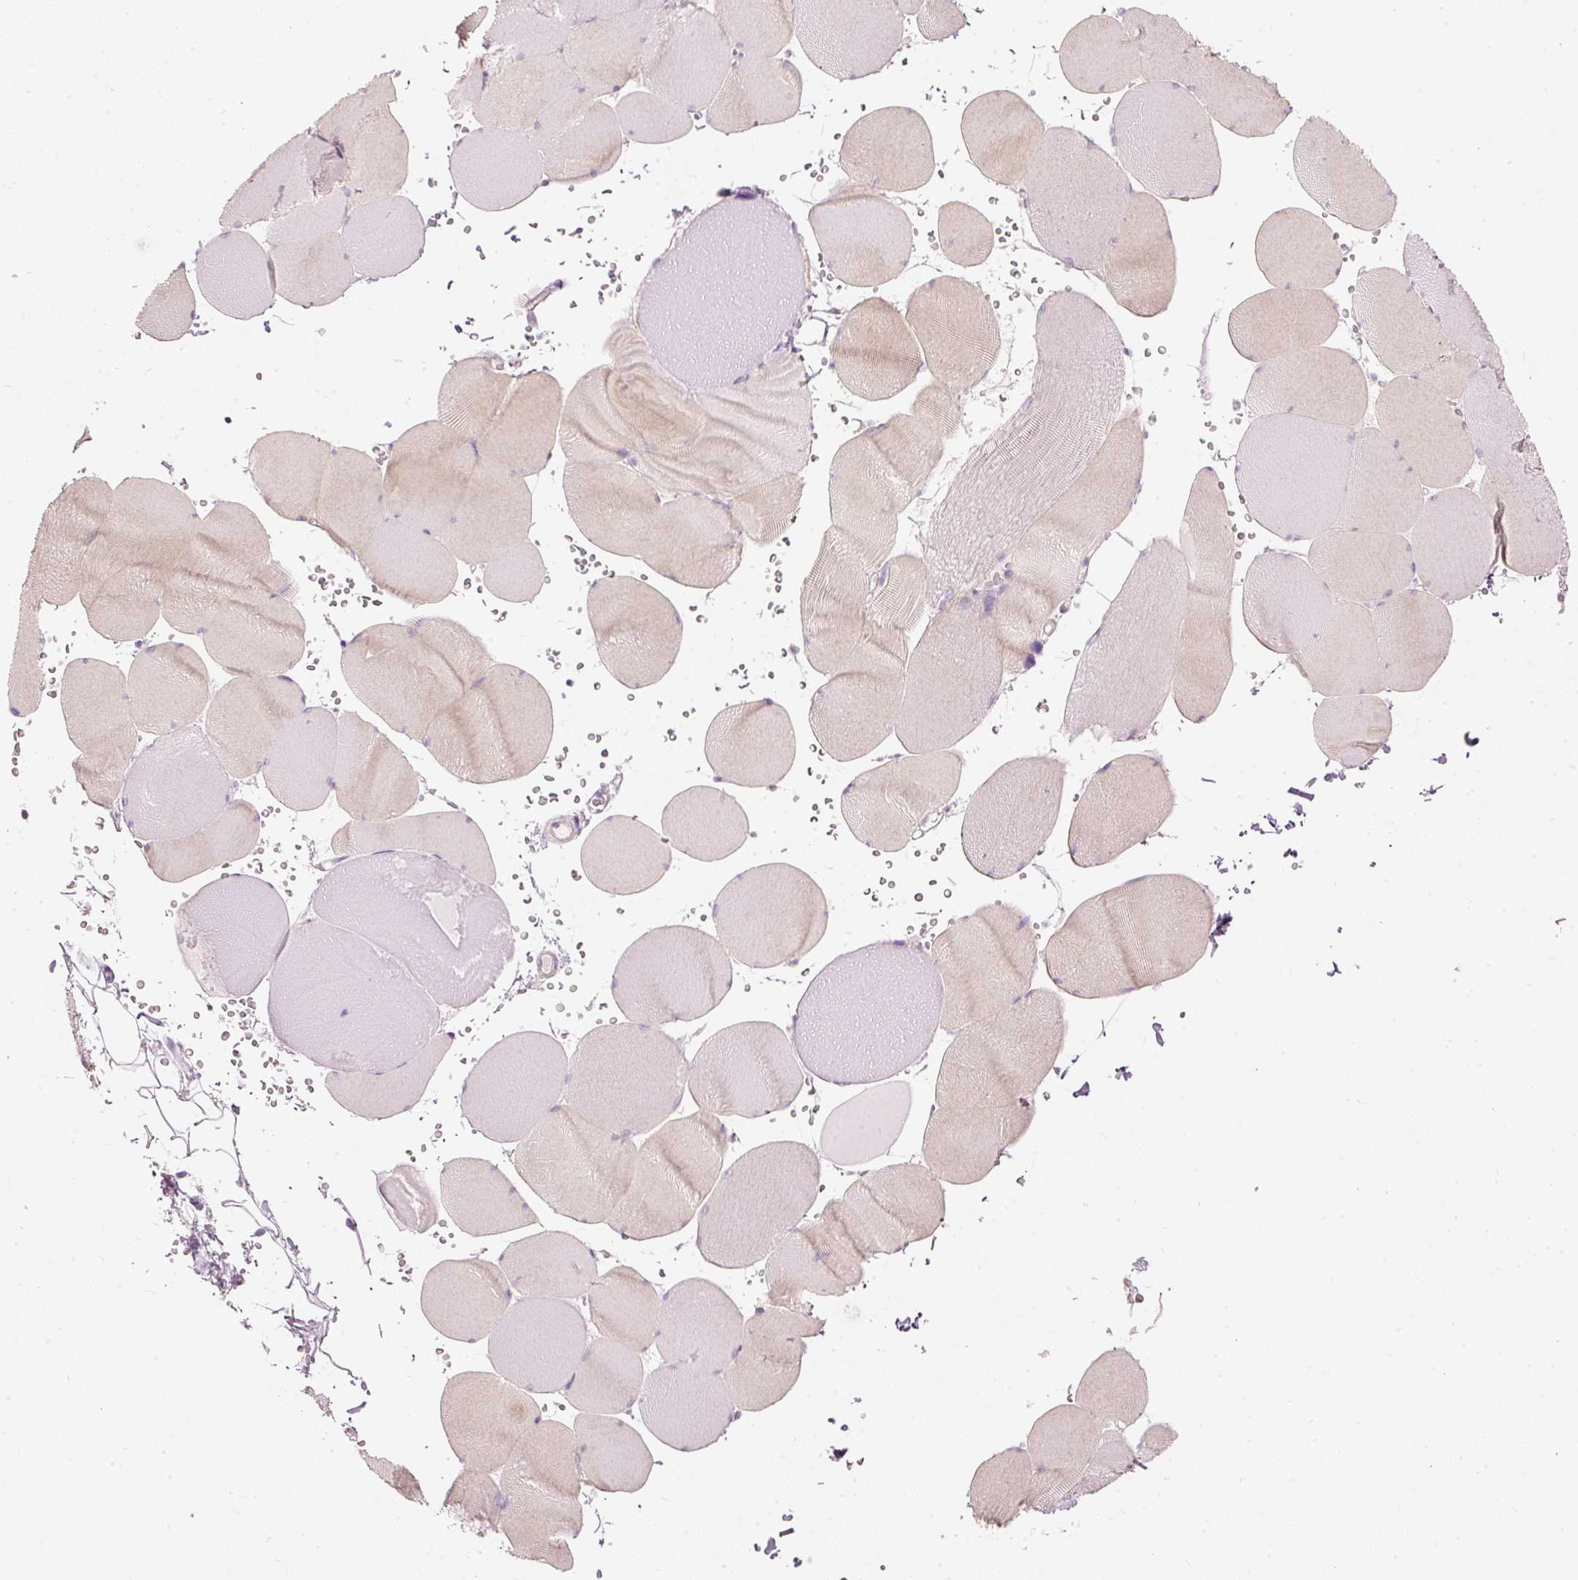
{"staining": {"intensity": "weak", "quantity": "25%-75%", "location": "cytoplasmic/membranous"}, "tissue": "skeletal muscle", "cell_type": "Myocytes", "image_type": "normal", "snomed": [{"axis": "morphology", "description": "Normal tissue, NOS"}, {"axis": "topography", "description": "Skeletal muscle"}, {"axis": "topography", "description": "Head-Neck"}], "caption": "An IHC photomicrograph of unremarkable tissue is shown. Protein staining in brown shows weak cytoplasmic/membranous positivity in skeletal muscle within myocytes. The staining was performed using DAB to visualize the protein expression in brown, while the nuclei were stained in blue with hematoxylin (Magnification: 20x).", "gene": "MTHFD2", "patient": {"sex": "male", "age": 66}}